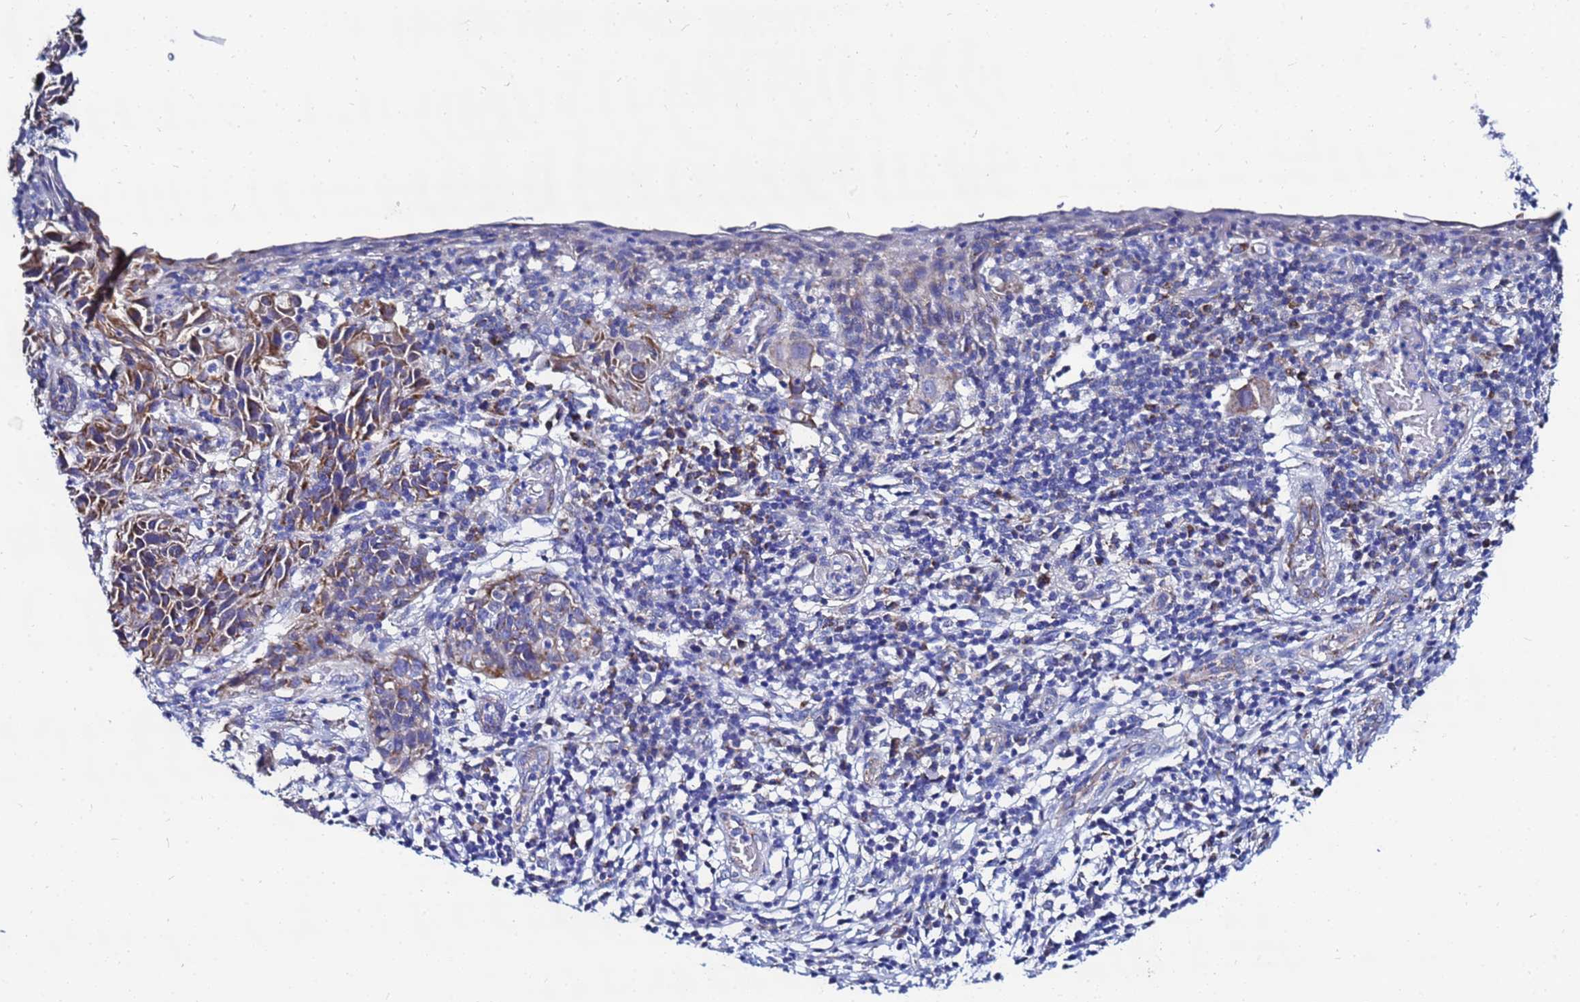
{"staining": {"intensity": "moderate", "quantity": ">75%", "location": "cytoplasmic/membranous"}, "tissue": "cervical cancer", "cell_type": "Tumor cells", "image_type": "cancer", "snomed": [{"axis": "morphology", "description": "Squamous cell carcinoma, NOS"}, {"axis": "topography", "description": "Cervix"}], "caption": "Immunohistochemical staining of human cervical cancer (squamous cell carcinoma) displays medium levels of moderate cytoplasmic/membranous expression in about >75% of tumor cells. Using DAB (brown) and hematoxylin (blue) stains, captured at high magnification using brightfield microscopy.", "gene": "FAHD2A", "patient": {"sex": "female", "age": 50}}